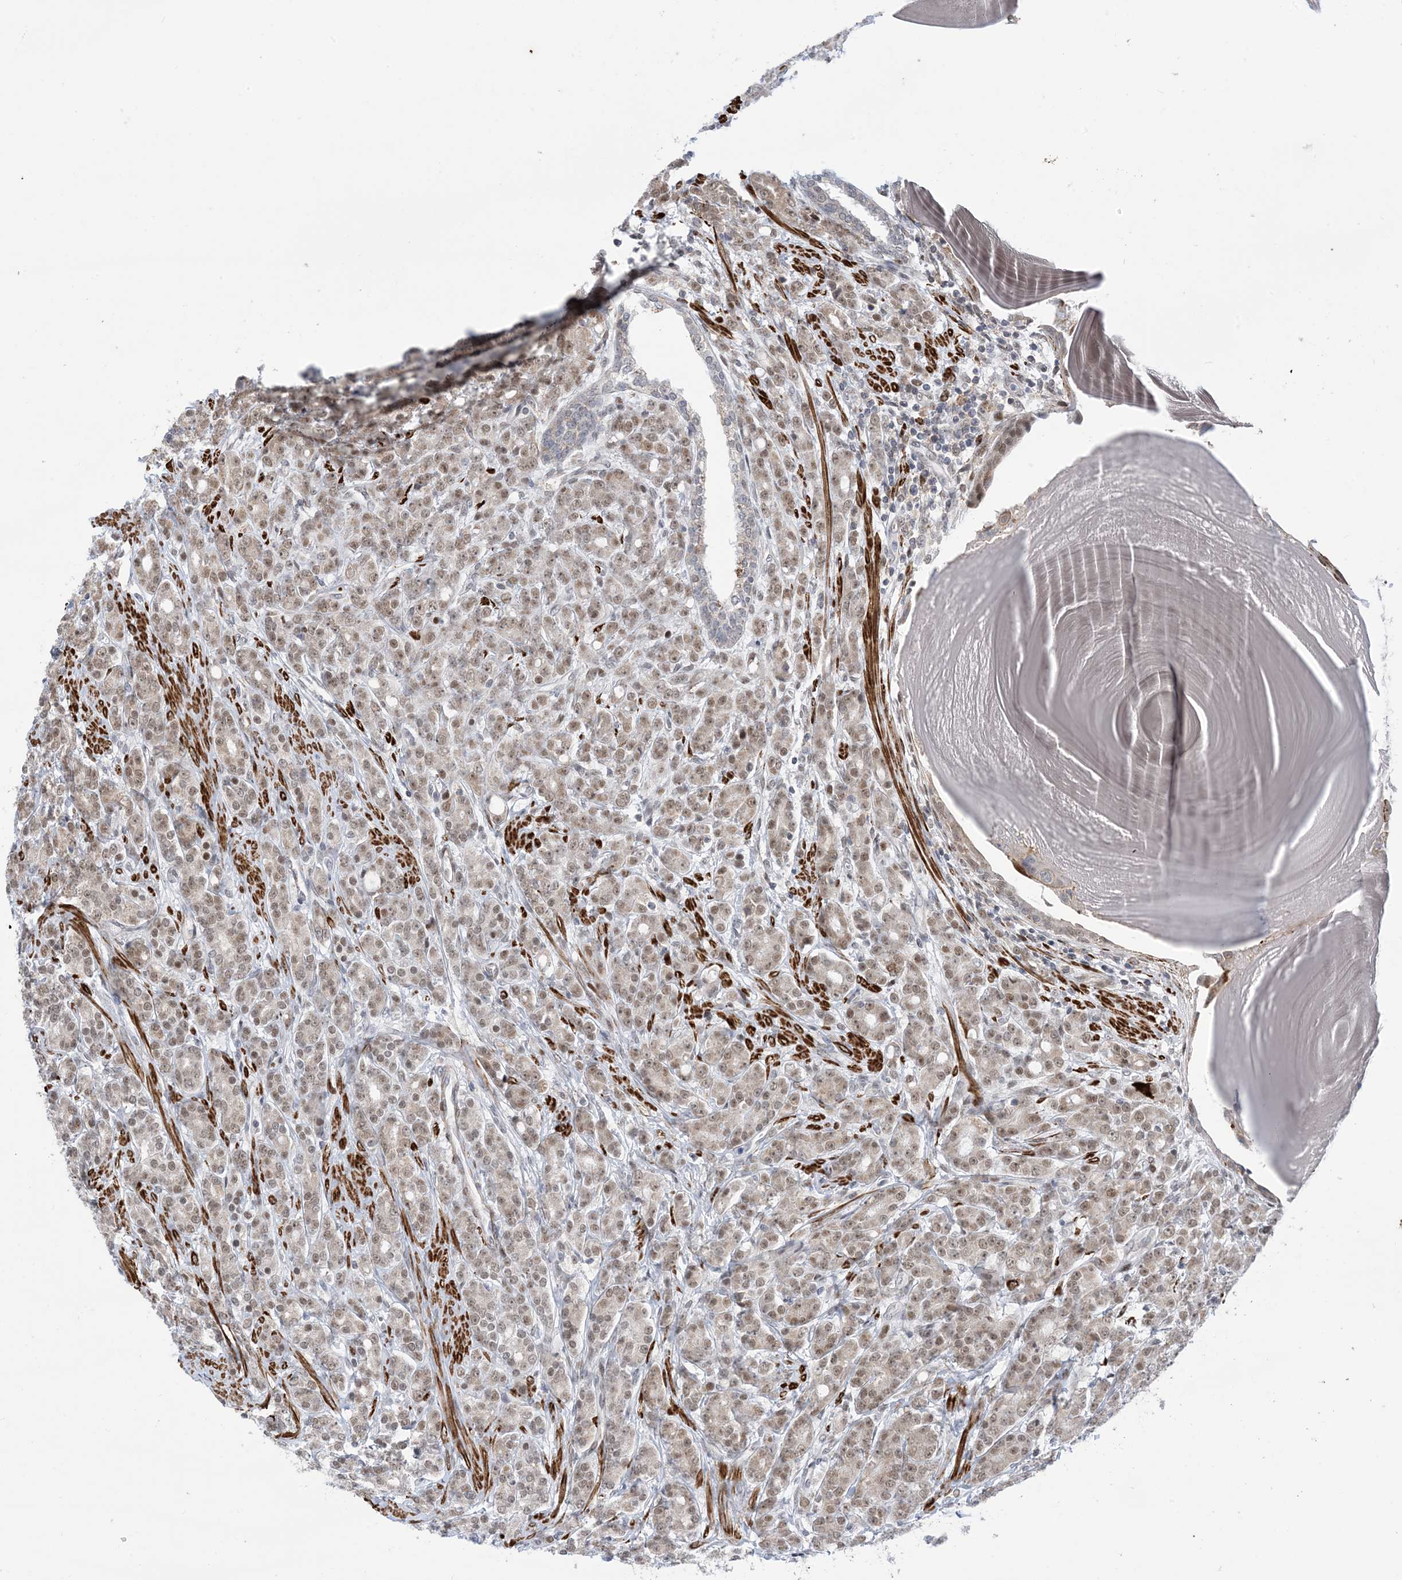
{"staining": {"intensity": "weak", "quantity": ">75%", "location": "nuclear"}, "tissue": "prostate cancer", "cell_type": "Tumor cells", "image_type": "cancer", "snomed": [{"axis": "morphology", "description": "Adenocarcinoma, High grade"}, {"axis": "topography", "description": "Prostate"}], "caption": "Immunohistochemistry (DAB (3,3'-diaminobenzidine)) staining of prostate cancer (high-grade adenocarcinoma) exhibits weak nuclear protein expression in approximately >75% of tumor cells.", "gene": "ZNF8", "patient": {"sex": "male", "age": 62}}